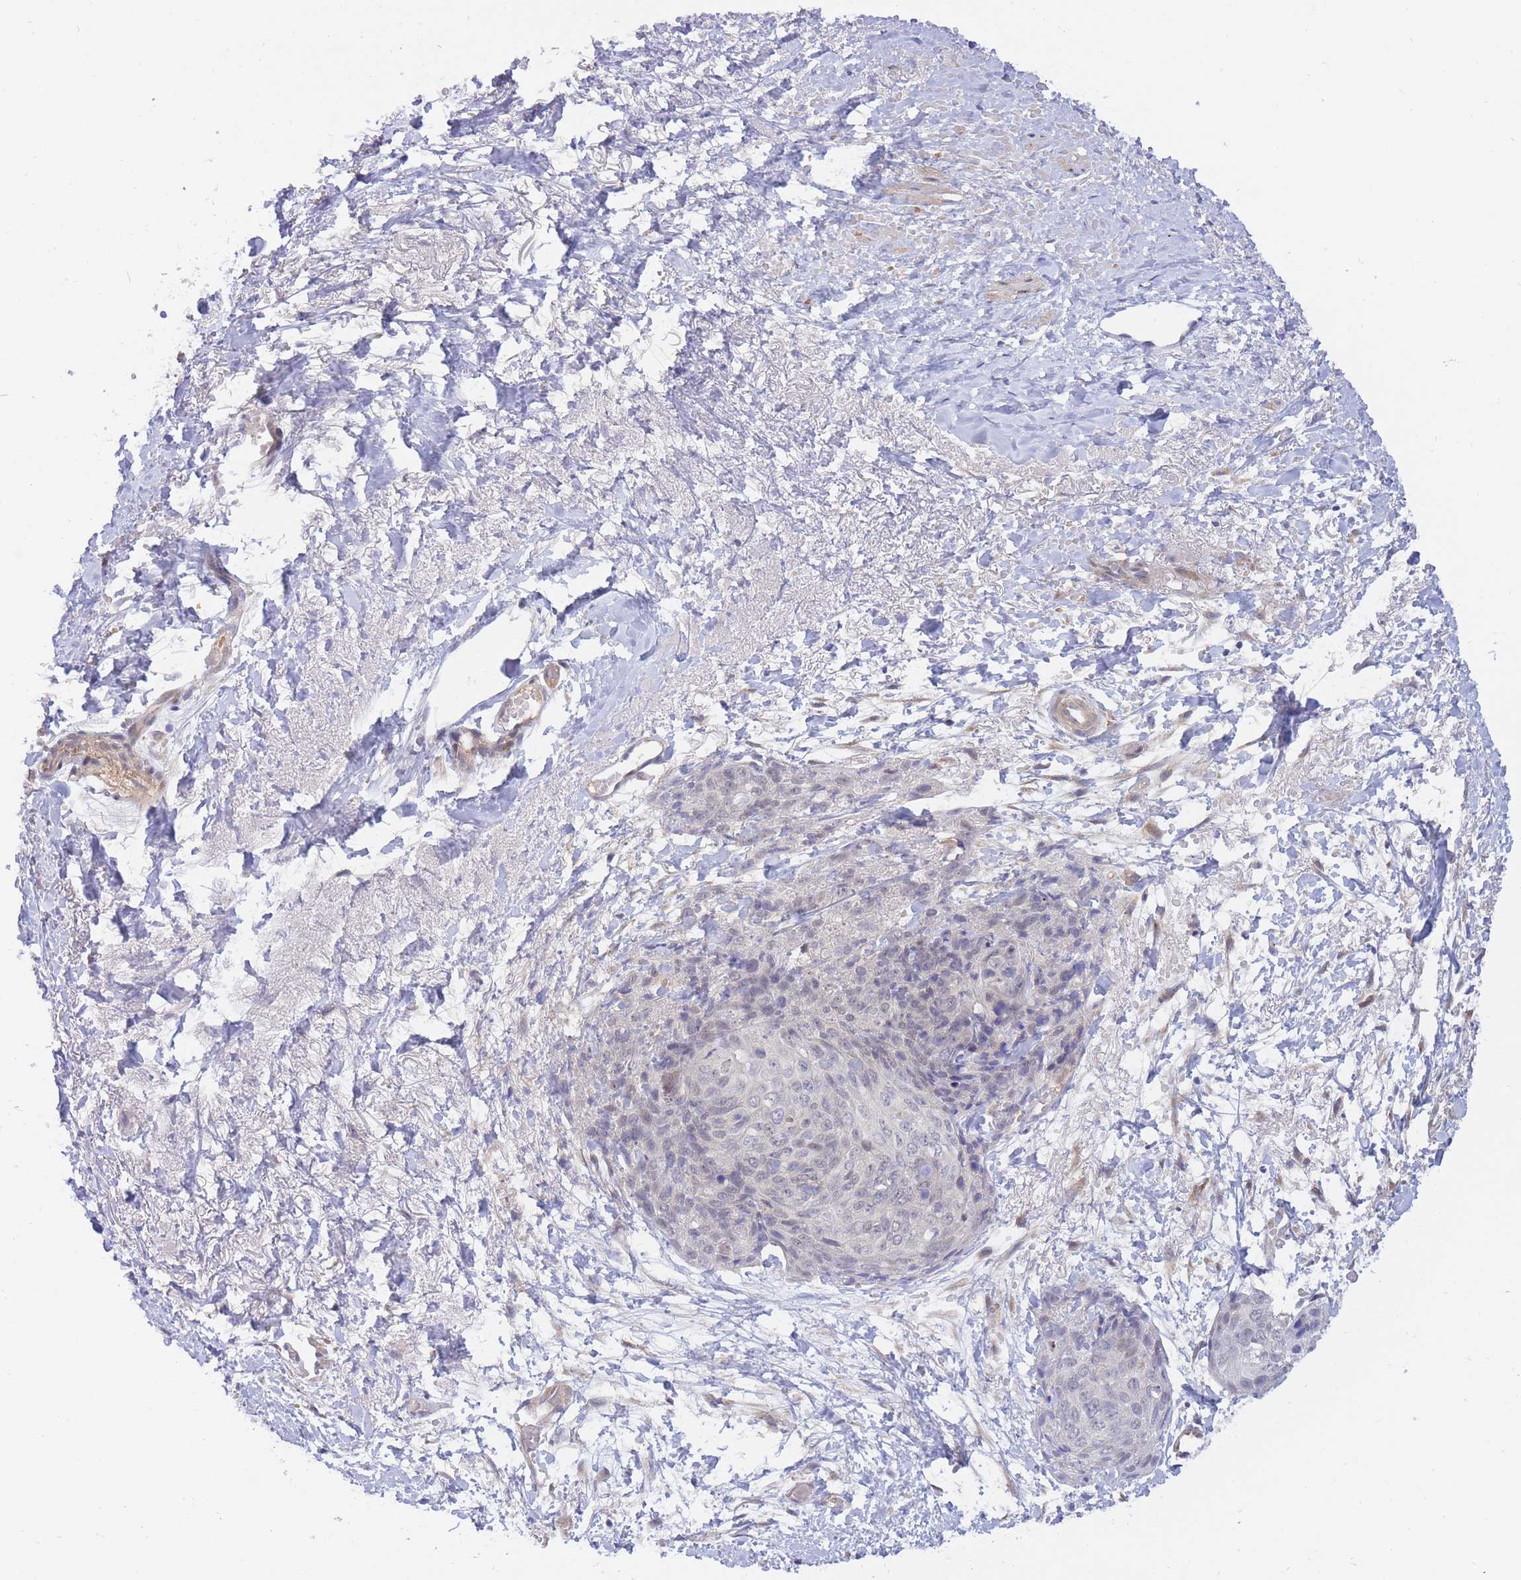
{"staining": {"intensity": "negative", "quantity": "none", "location": "none"}, "tissue": "skin cancer", "cell_type": "Tumor cells", "image_type": "cancer", "snomed": [{"axis": "morphology", "description": "Squamous cell carcinoma, NOS"}, {"axis": "topography", "description": "Skin"}, {"axis": "topography", "description": "Vulva"}], "caption": "Tumor cells are negative for brown protein staining in skin squamous cell carcinoma.", "gene": "APOL4", "patient": {"sex": "female", "age": 85}}